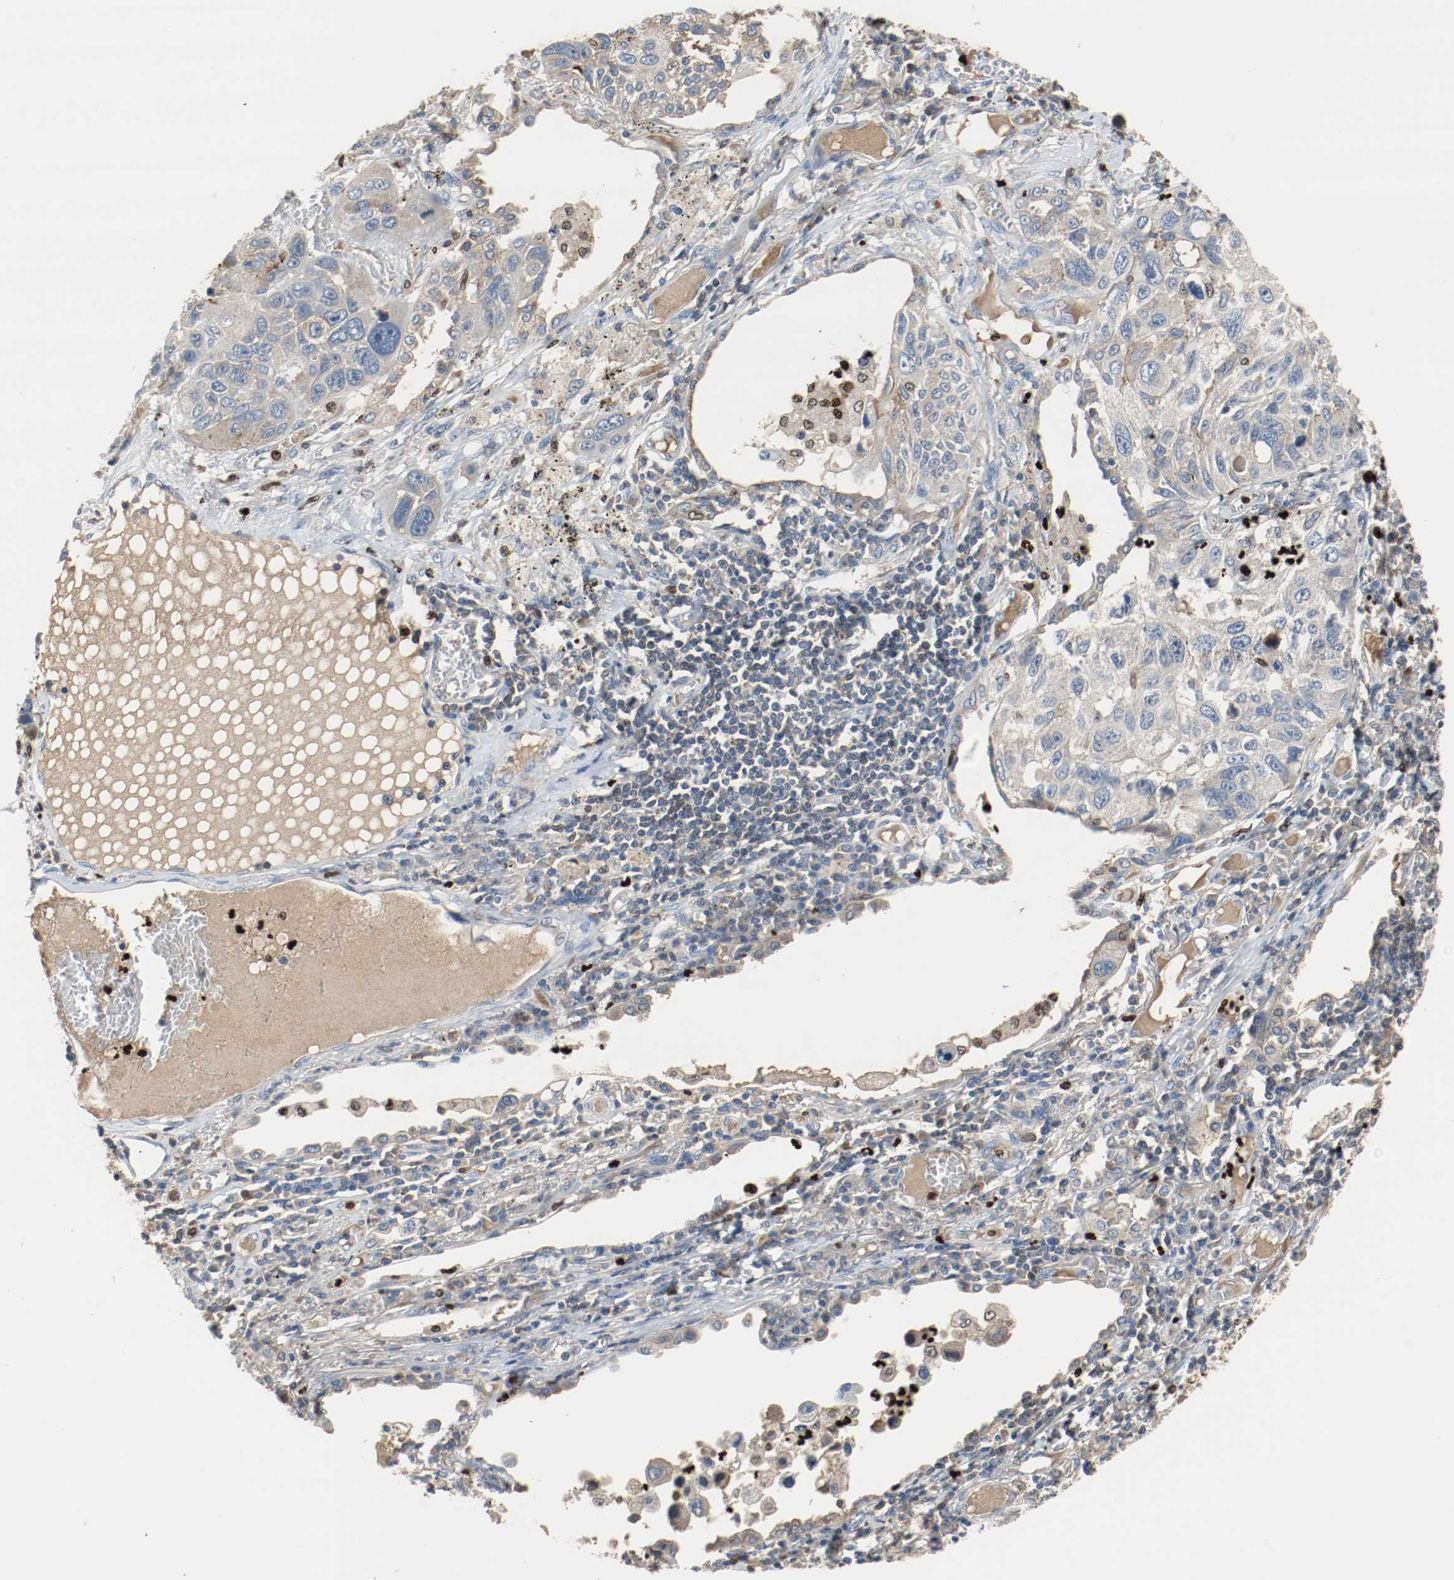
{"staining": {"intensity": "negative", "quantity": "none", "location": "none"}, "tissue": "lung cancer", "cell_type": "Tumor cells", "image_type": "cancer", "snomed": [{"axis": "morphology", "description": "Squamous cell carcinoma, NOS"}, {"axis": "topography", "description": "Lung"}], "caption": "Tumor cells are negative for brown protein staining in lung cancer (squamous cell carcinoma). The staining was performed using DAB (3,3'-diaminobenzidine) to visualize the protein expression in brown, while the nuclei were stained in blue with hematoxylin (Magnification: 20x).", "gene": "BLK", "patient": {"sex": "male", "age": 71}}